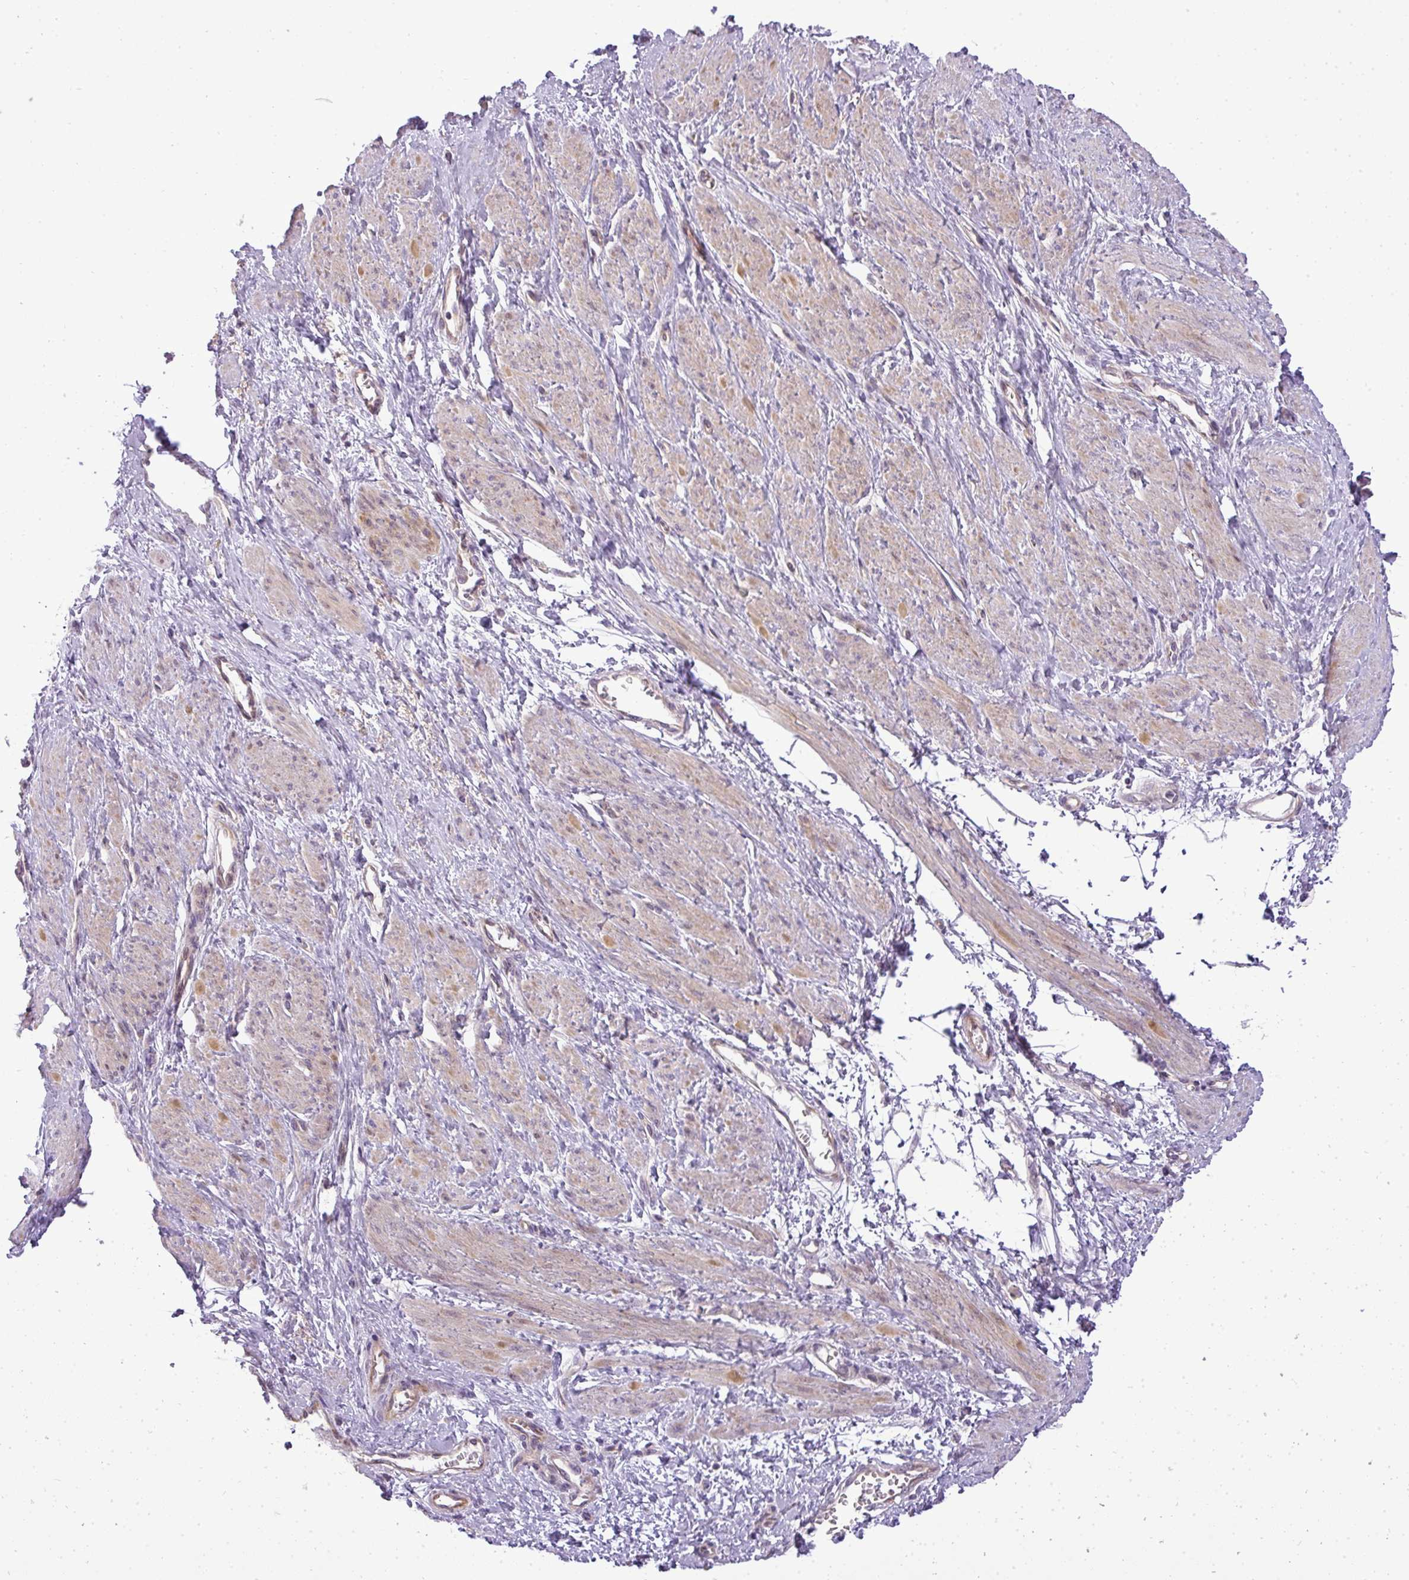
{"staining": {"intensity": "weak", "quantity": "25%-75%", "location": "cytoplasmic/membranous"}, "tissue": "smooth muscle", "cell_type": "Smooth muscle cells", "image_type": "normal", "snomed": [{"axis": "morphology", "description": "Normal tissue, NOS"}, {"axis": "topography", "description": "Smooth muscle"}, {"axis": "topography", "description": "Uterus"}], "caption": "IHC (DAB) staining of normal human smooth muscle displays weak cytoplasmic/membranous protein expression in about 25%-75% of smooth muscle cells.", "gene": "ZDHHC1", "patient": {"sex": "female", "age": 39}}